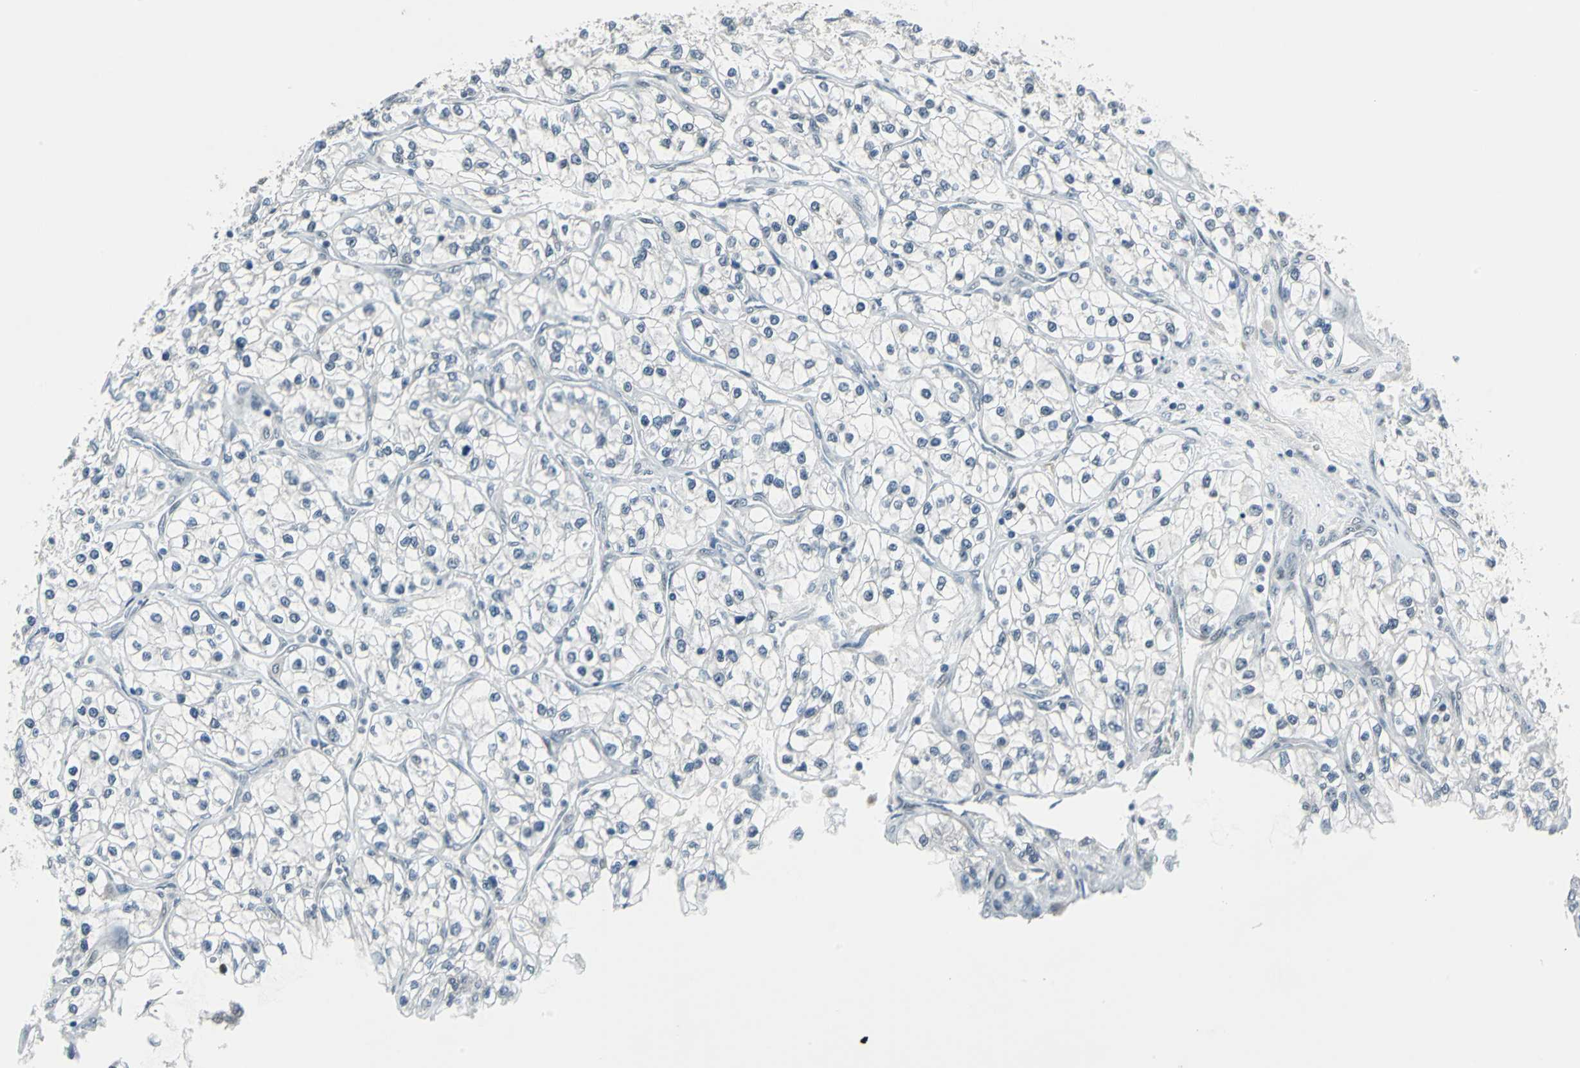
{"staining": {"intensity": "weak", "quantity": "<25%", "location": "nuclear"}, "tissue": "renal cancer", "cell_type": "Tumor cells", "image_type": "cancer", "snomed": [{"axis": "morphology", "description": "Adenocarcinoma, NOS"}, {"axis": "topography", "description": "Kidney"}], "caption": "Immunohistochemistry micrograph of human adenocarcinoma (renal) stained for a protein (brown), which reveals no staining in tumor cells. Nuclei are stained in blue.", "gene": "ADNP", "patient": {"sex": "female", "age": 57}}